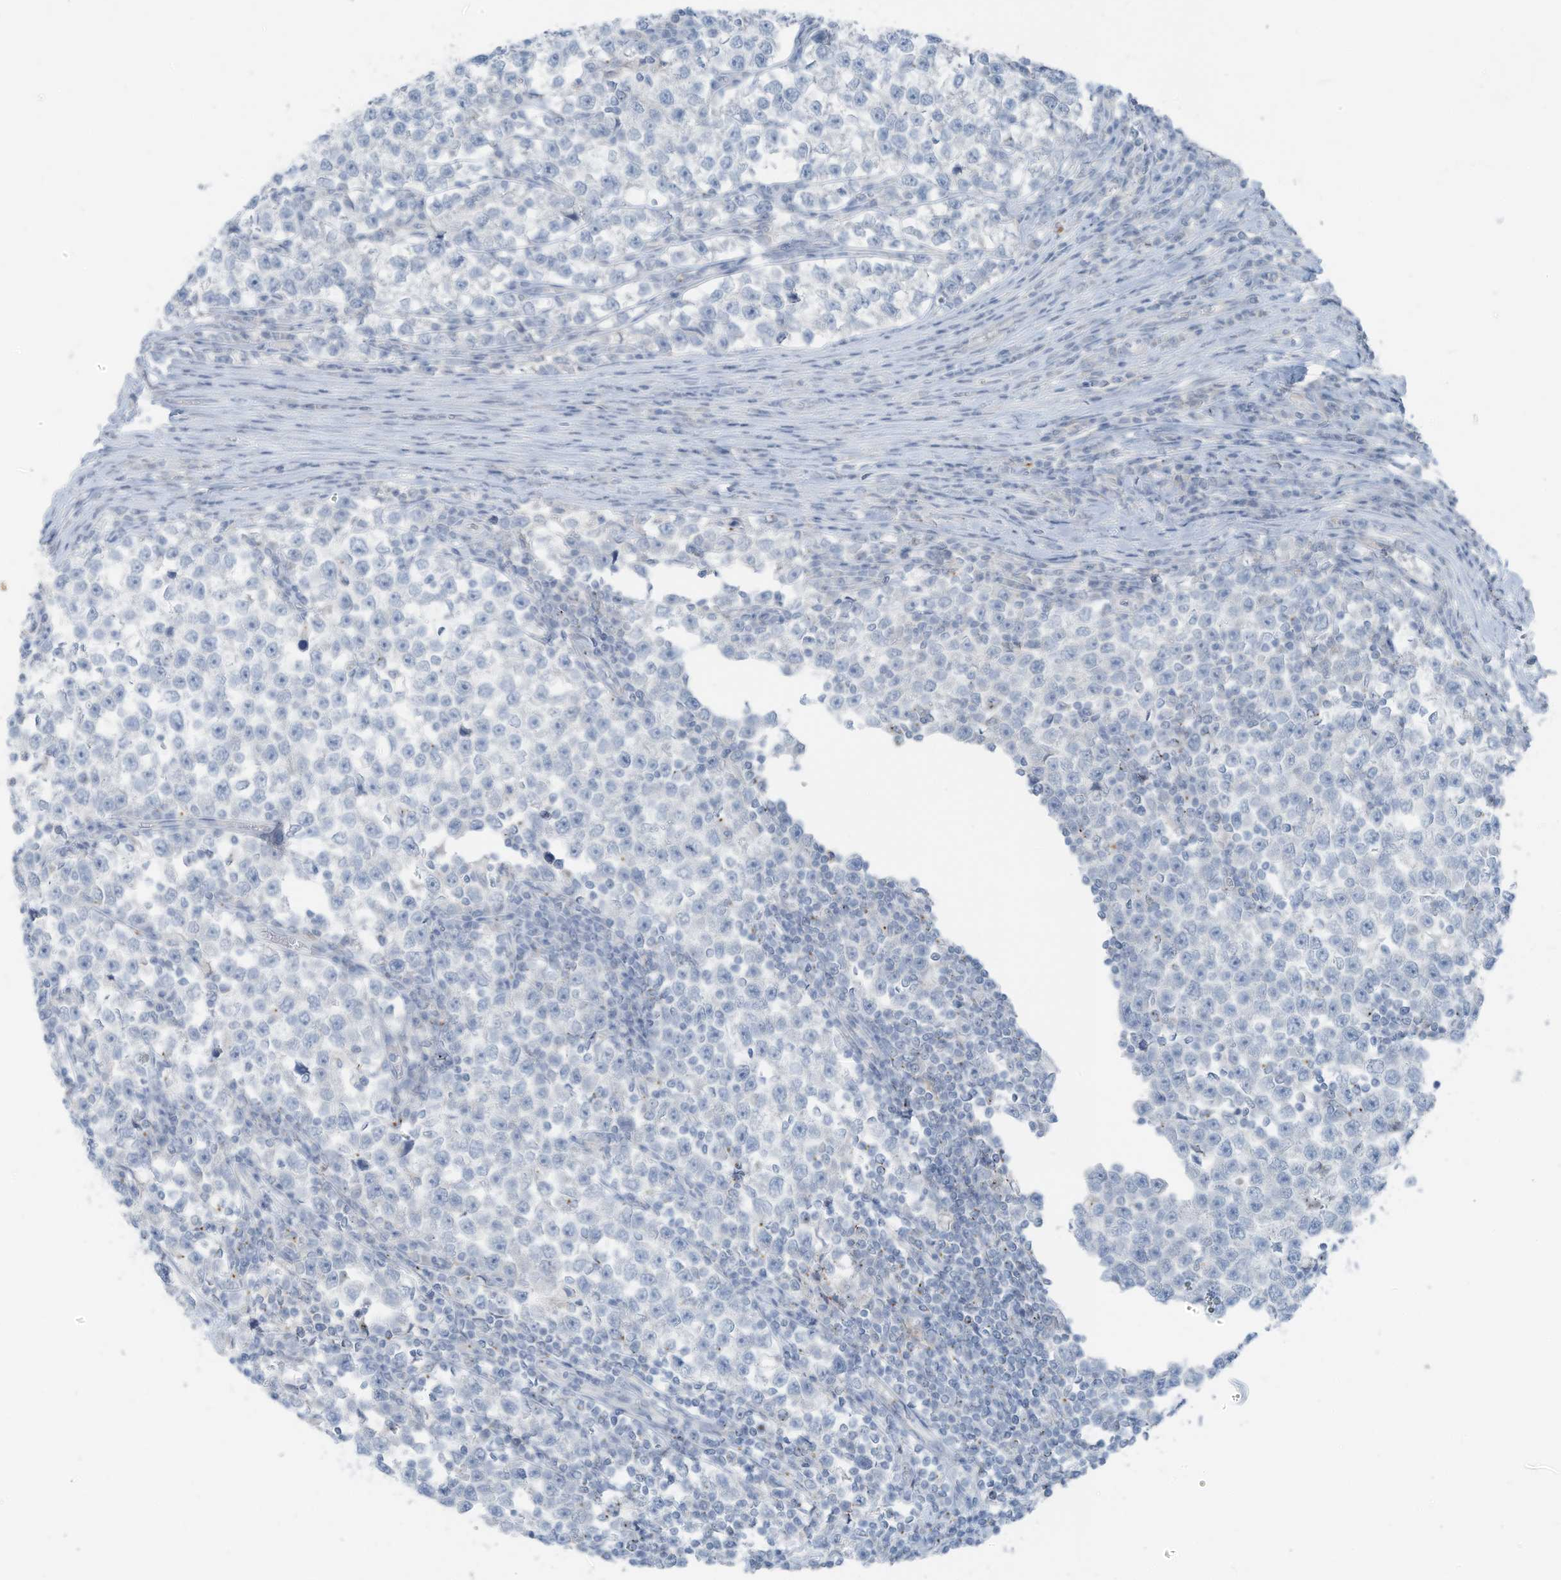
{"staining": {"intensity": "negative", "quantity": "none", "location": "none"}, "tissue": "testis cancer", "cell_type": "Tumor cells", "image_type": "cancer", "snomed": [{"axis": "morphology", "description": "Normal tissue, NOS"}, {"axis": "morphology", "description": "Seminoma, NOS"}, {"axis": "topography", "description": "Testis"}], "caption": "Testis cancer (seminoma) was stained to show a protein in brown. There is no significant staining in tumor cells.", "gene": "SLC25A43", "patient": {"sex": "male", "age": 43}}